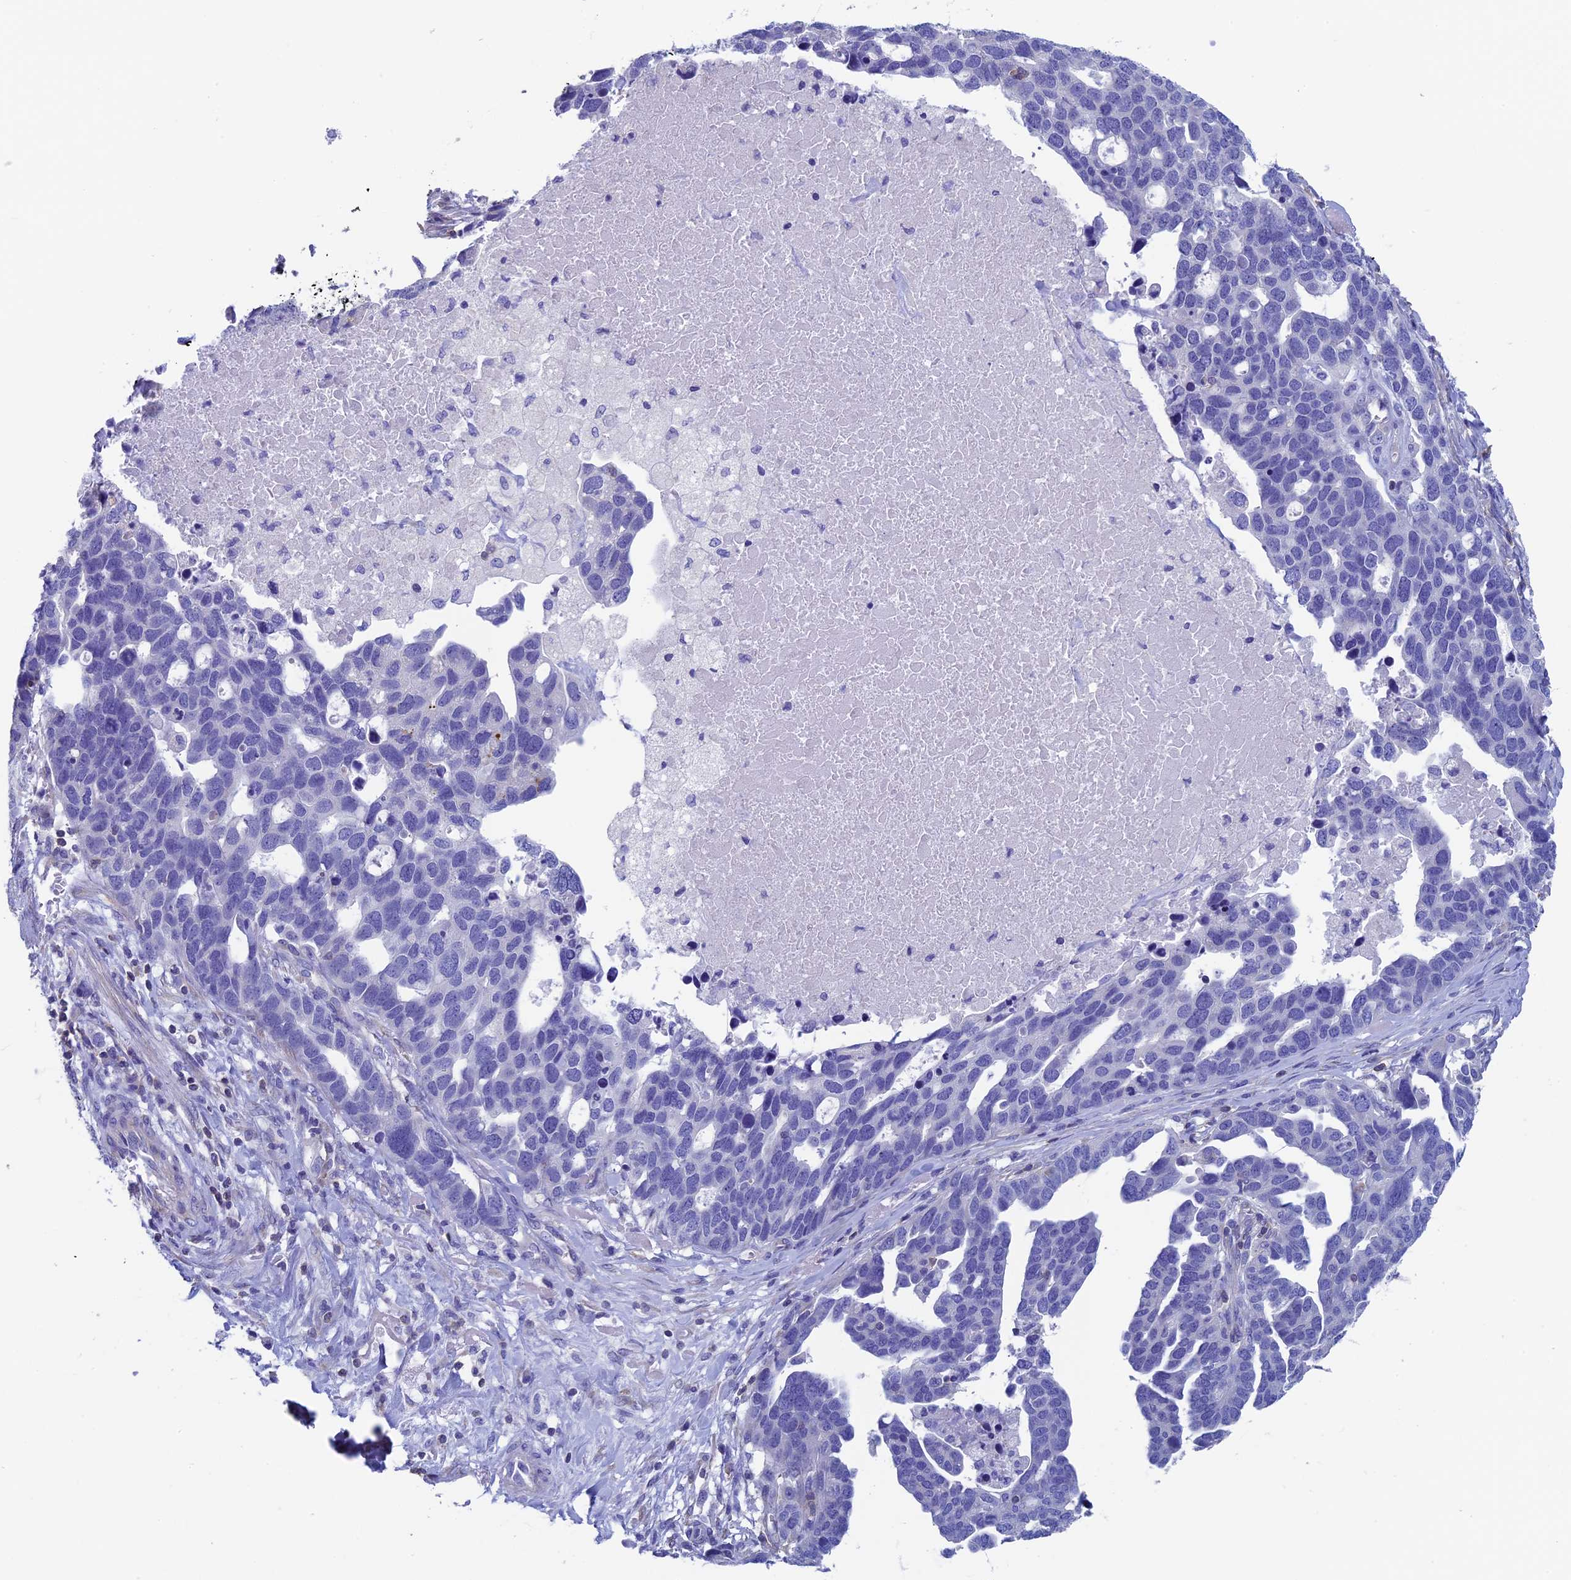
{"staining": {"intensity": "negative", "quantity": "none", "location": "none"}, "tissue": "ovarian cancer", "cell_type": "Tumor cells", "image_type": "cancer", "snomed": [{"axis": "morphology", "description": "Cystadenocarcinoma, serous, NOS"}, {"axis": "topography", "description": "Ovary"}], "caption": "Immunohistochemistry (IHC) histopathology image of human ovarian serous cystadenocarcinoma stained for a protein (brown), which shows no staining in tumor cells. (Immunohistochemistry (IHC), brightfield microscopy, high magnification).", "gene": "SEPTIN1", "patient": {"sex": "female", "age": 54}}